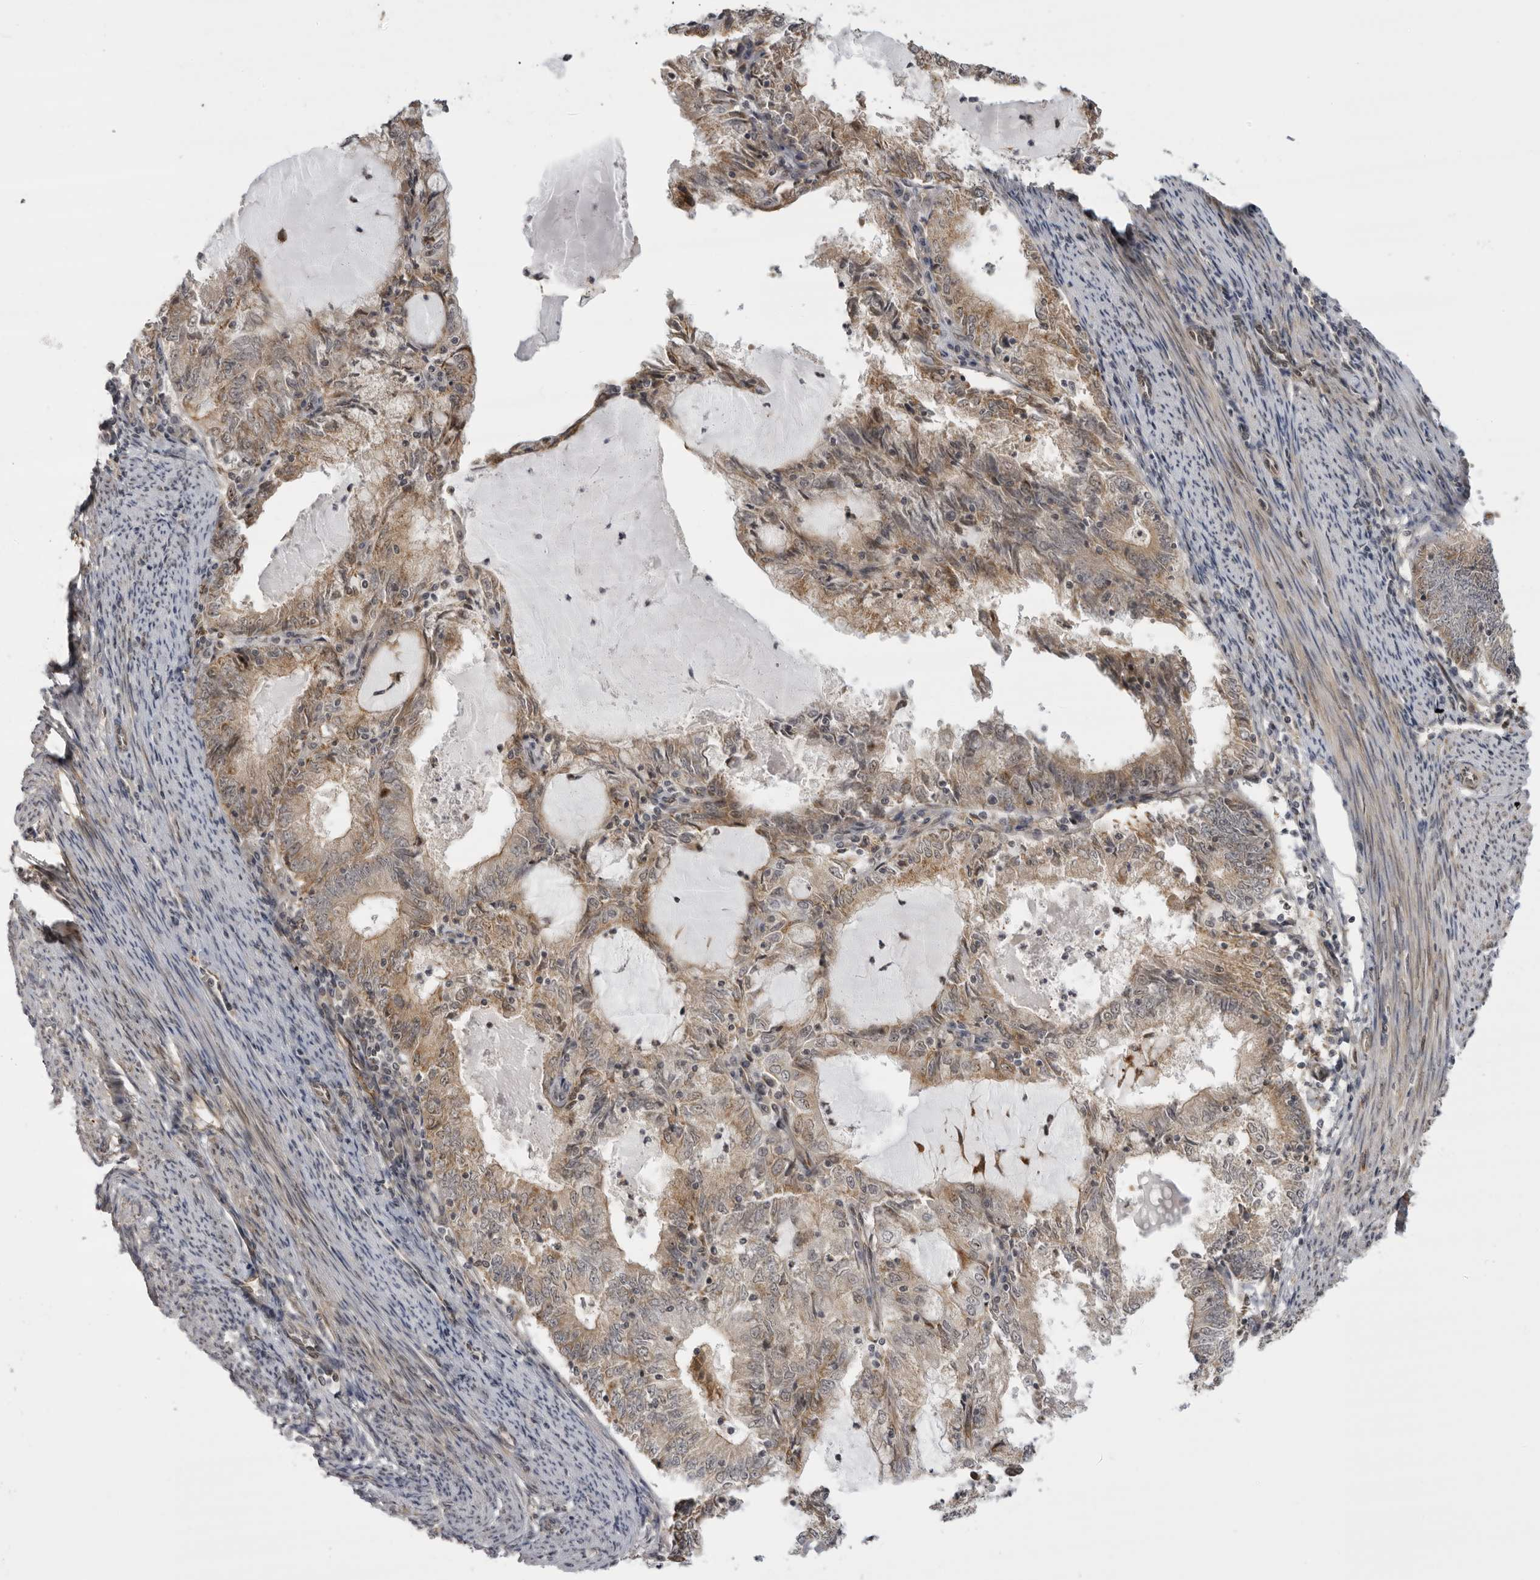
{"staining": {"intensity": "weak", "quantity": ">75%", "location": "cytoplasmic/membranous"}, "tissue": "endometrial cancer", "cell_type": "Tumor cells", "image_type": "cancer", "snomed": [{"axis": "morphology", "description": "Adenocarcinoma, NOS"}, {"axis": "topography", "description": "Endometrium"}], "caption": "Immunohistochemistry (IHC) (DAB (3,3'-diaminobenzidine)) staining of human endometrial cancer demonstrates weak cytoplasmic/membranous protein positivity in approximately >75% of tumor cells. The staining is performed using DAB (3,3'-diaminobenzidine) brown chromogen to label protein expression. The nuclei are counter-stained blue using hematoxylin.", "gene": "DNAH14", "patient": {"sex": "female", "age": 57}}